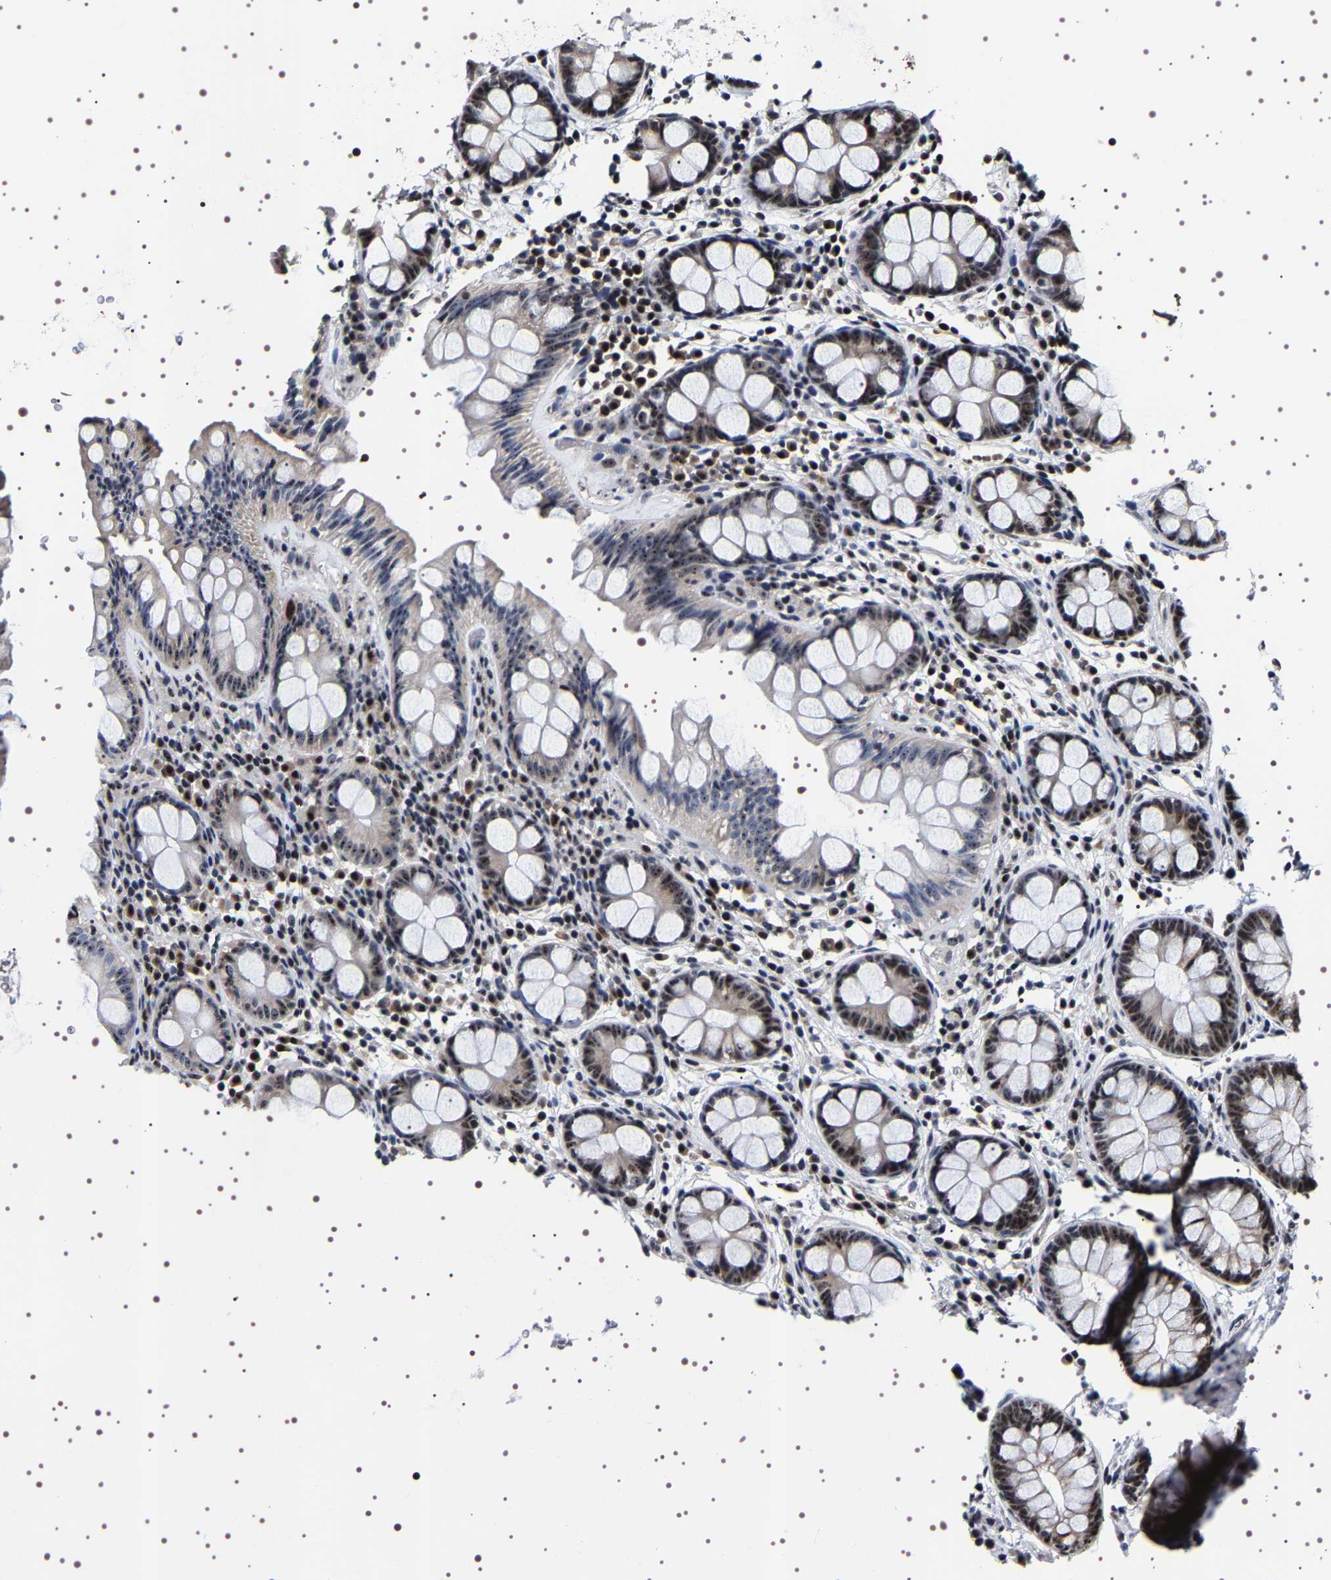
{"staining": {"intensity": "negative", "quantity": "none", "location": "none"}, "tissue": "colon", "cell_type": "Endothelial cells", "image_type": "normal", "snomed": [{"axis": "morphology", "description": "Normal tissue, NOS"}, {"axis": "topography", "description": "Colon"}], "caption": "Immunohistochemistry micrograph of benign colon stained for a protein (brown), which demonstrates no staining in endothelial cells.", "gene": "GNL3", "patient": {"sex": "female", "age": 80}}